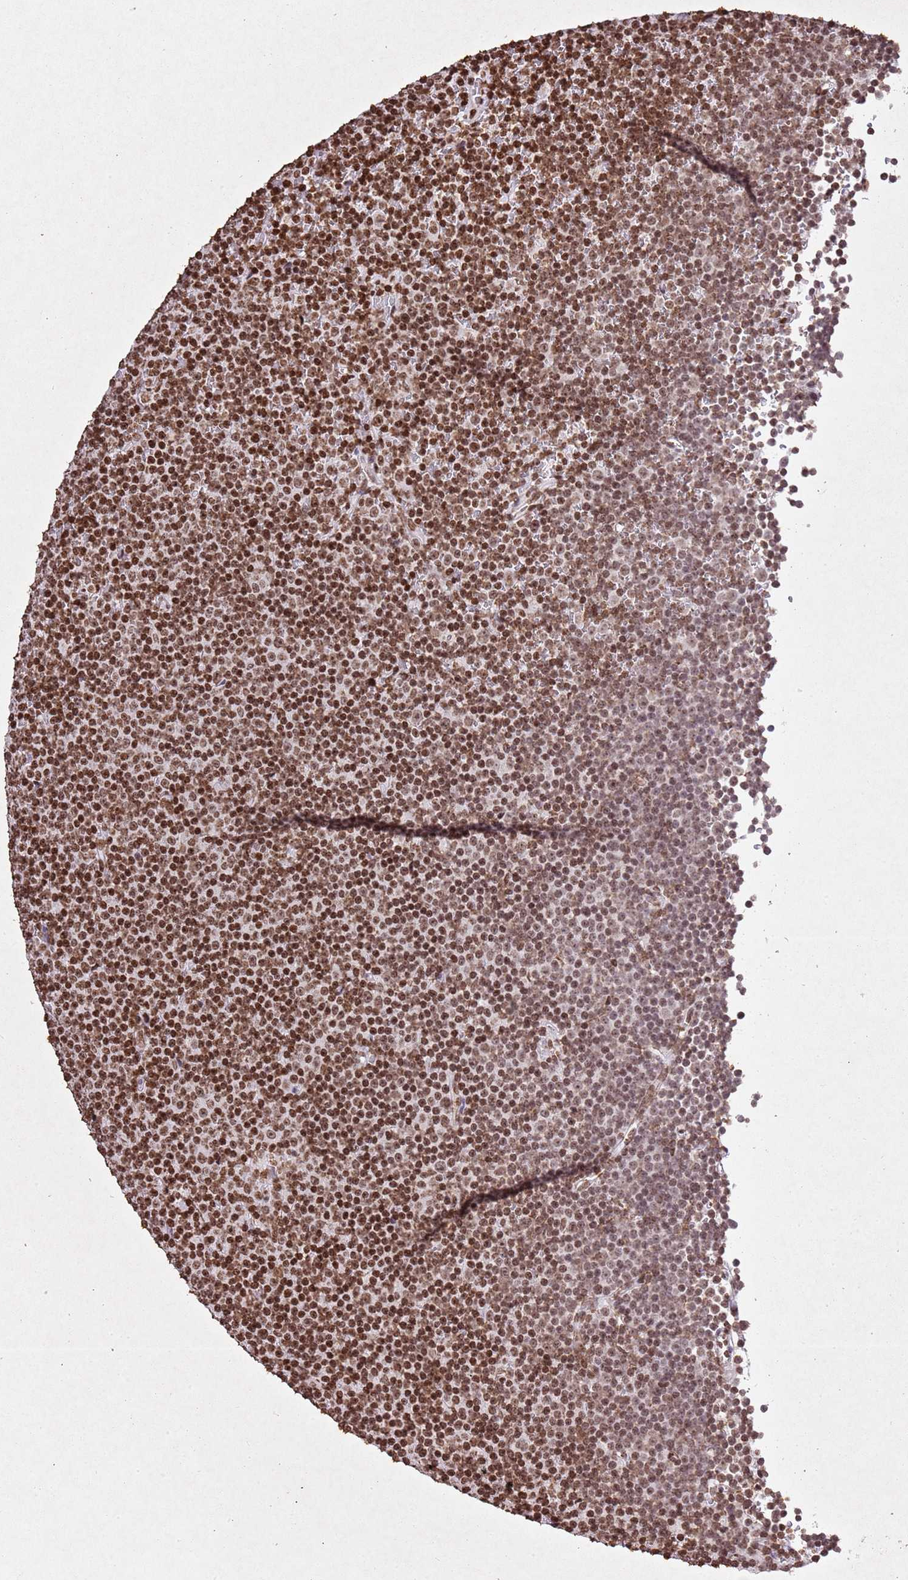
{"staining": {"intensity": "strong", "quantity": ">75%", "location": "nuclear"}, "tissue": "lymphoma", "cell_type": "Tumor cells", "image_type": "cancer", "snomed": [{"axis": "morphology", "description": "Malignant lymphoma, non-Hodgkin's type, Low grade"}, {"axis": "topography", "description": "Lymph node"}], "caption": "DAB immunohistochemical staining of human lymphoma displays strong nuclear protein expression in approximately >75% of tumor cells.", "gene": "BMAL1", "patient": {"sex": "female", "age": 67}}